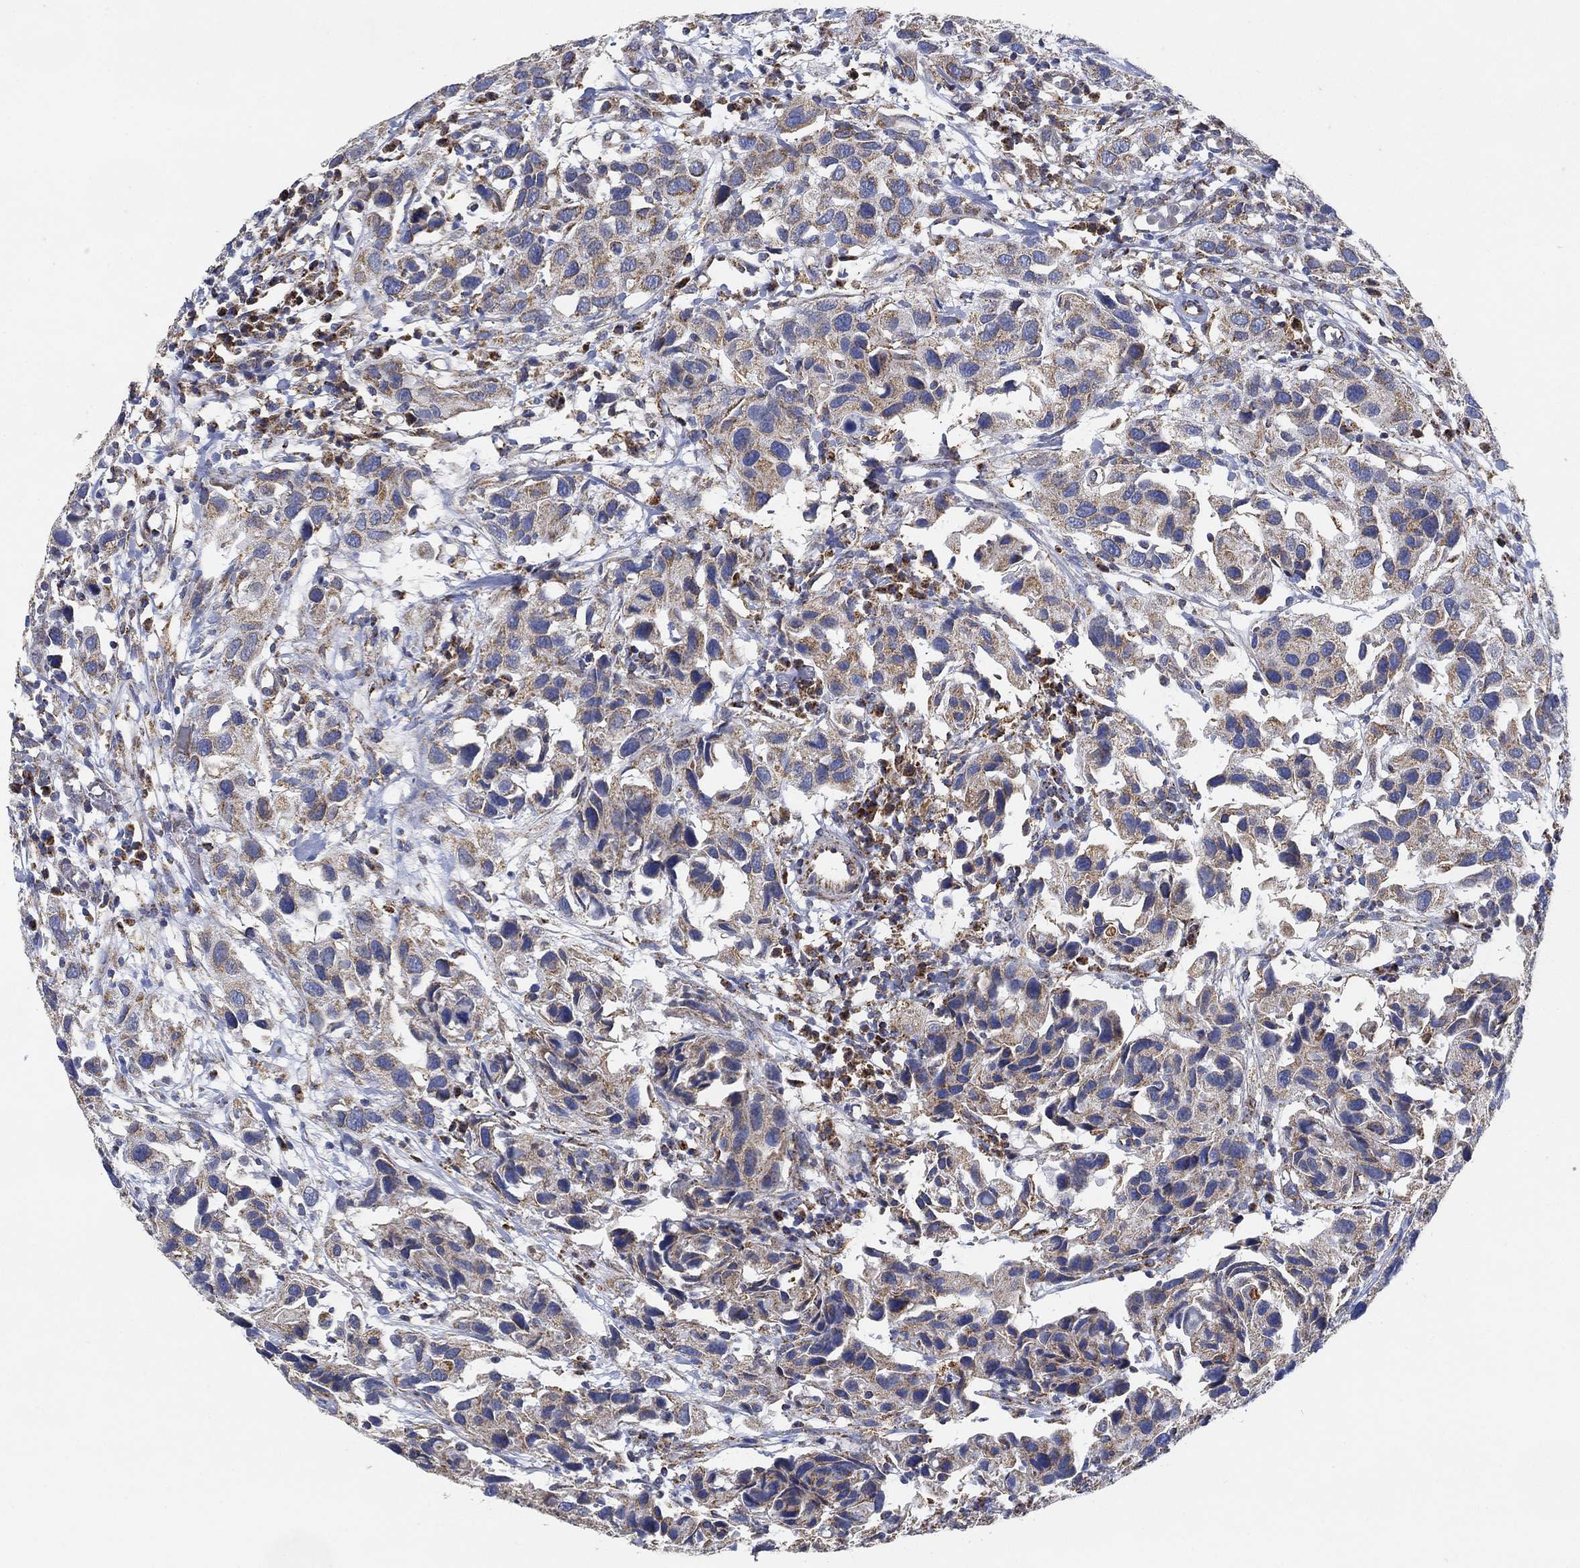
{"staining": {"intensity": "weak", "quantity": "25%-75%", "location": "cytoplasmic/membranous"}, "tissue": "urothelial cancer", "cell_type": "Tumor cells", "image_type": "cancer", "snomed": [{"axis": "morphology", "description": "Urothelial carcinoma, High grade"}, {"axis": "topography", "description": "Urinary bladder"}], "caption": "A brown stain highlights weak cytoplasmic/membranous expression of a protein in urothelial carcinoma (high-grade) tumor cells. The staining is performed using DAB (3,3'-diaminobenzidine) brown chromogen to label protein expression. The nuclei are counter-stained blue using hematoxylin.", "gene": "NDUFS3", "patient": {"sex": "male", "age": 79}}